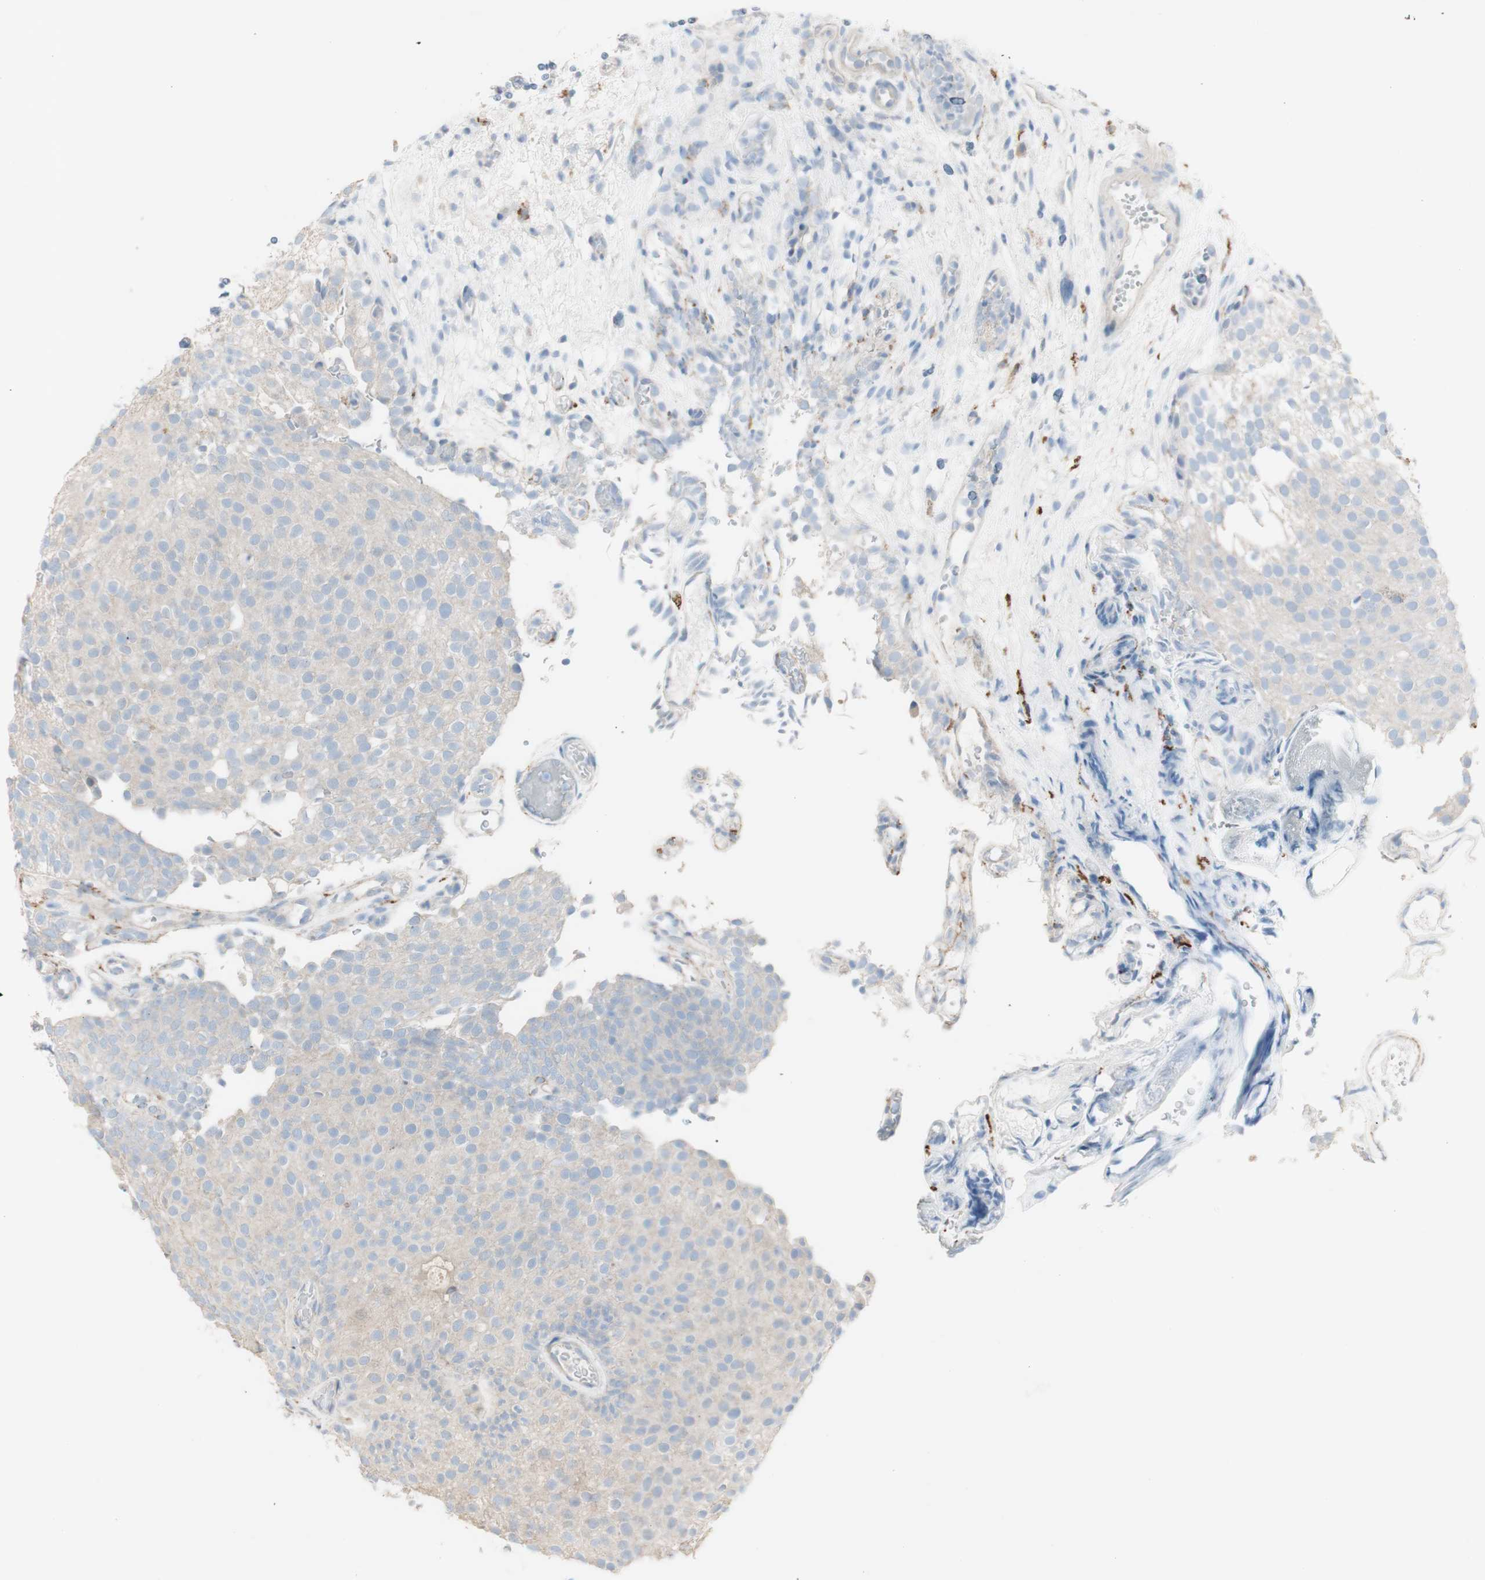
{"staining": {"intensity": "negative", "quantity": "none", "location": "none"}, "tissue": "urothelial cancer", "cell_type": "Tumor cells", "image_type": "cancer", "snomed": [{"axis": "morphology", "description": "Urothelial carcinoma, Low grade"}, {"axis": "topography", "description": "Urinary bladder"}], "caption": "IHC photomicrograph of neoplastic tissue: human urothelial cancer stained with DAB (3,3'-diaminobenzidine) displays no significant protein expression in tumor cells.", "gene": "ART3", "patient": {"sex": "male", "age": 78}}